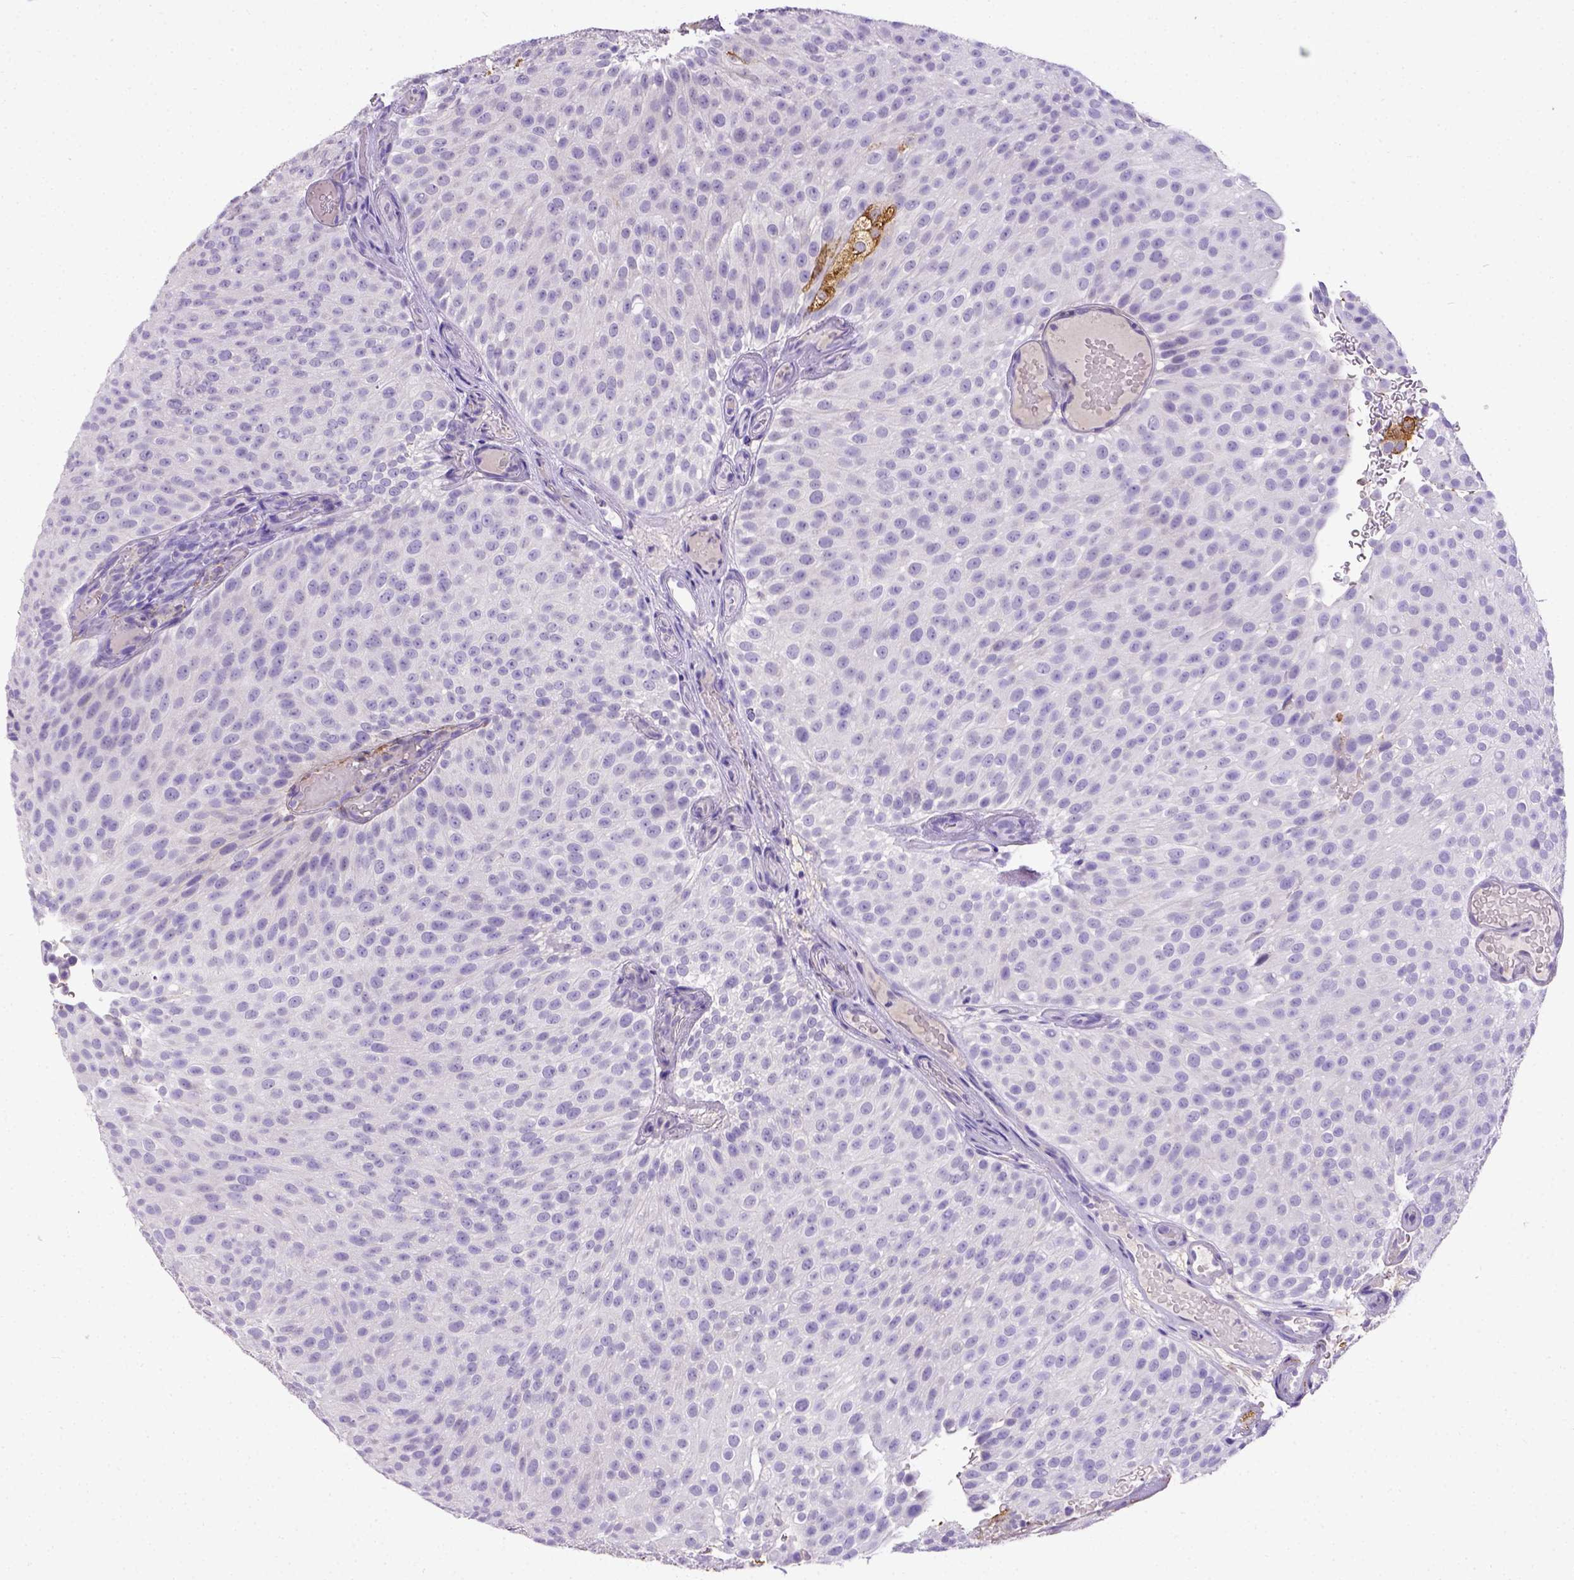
{"staining": {"intensity": "negative", "quantity": "none", "location": "none"}, "tissue": "urothelial cancer", "cell_type": "Tumor cells", "image_type": "cancer", "snomed": [{"axis": "morphology", "description": "Urothelial carcinoma, Low grade"}, {"axis": "topography", "description": "Urinary bladder"}], "caption": "Protein analysis of low-grade urothelial carcinoma displays no significant expression in tumor cells.", "gene": "B3GAT1", "patient": {"sex": "male", "age": 78}}